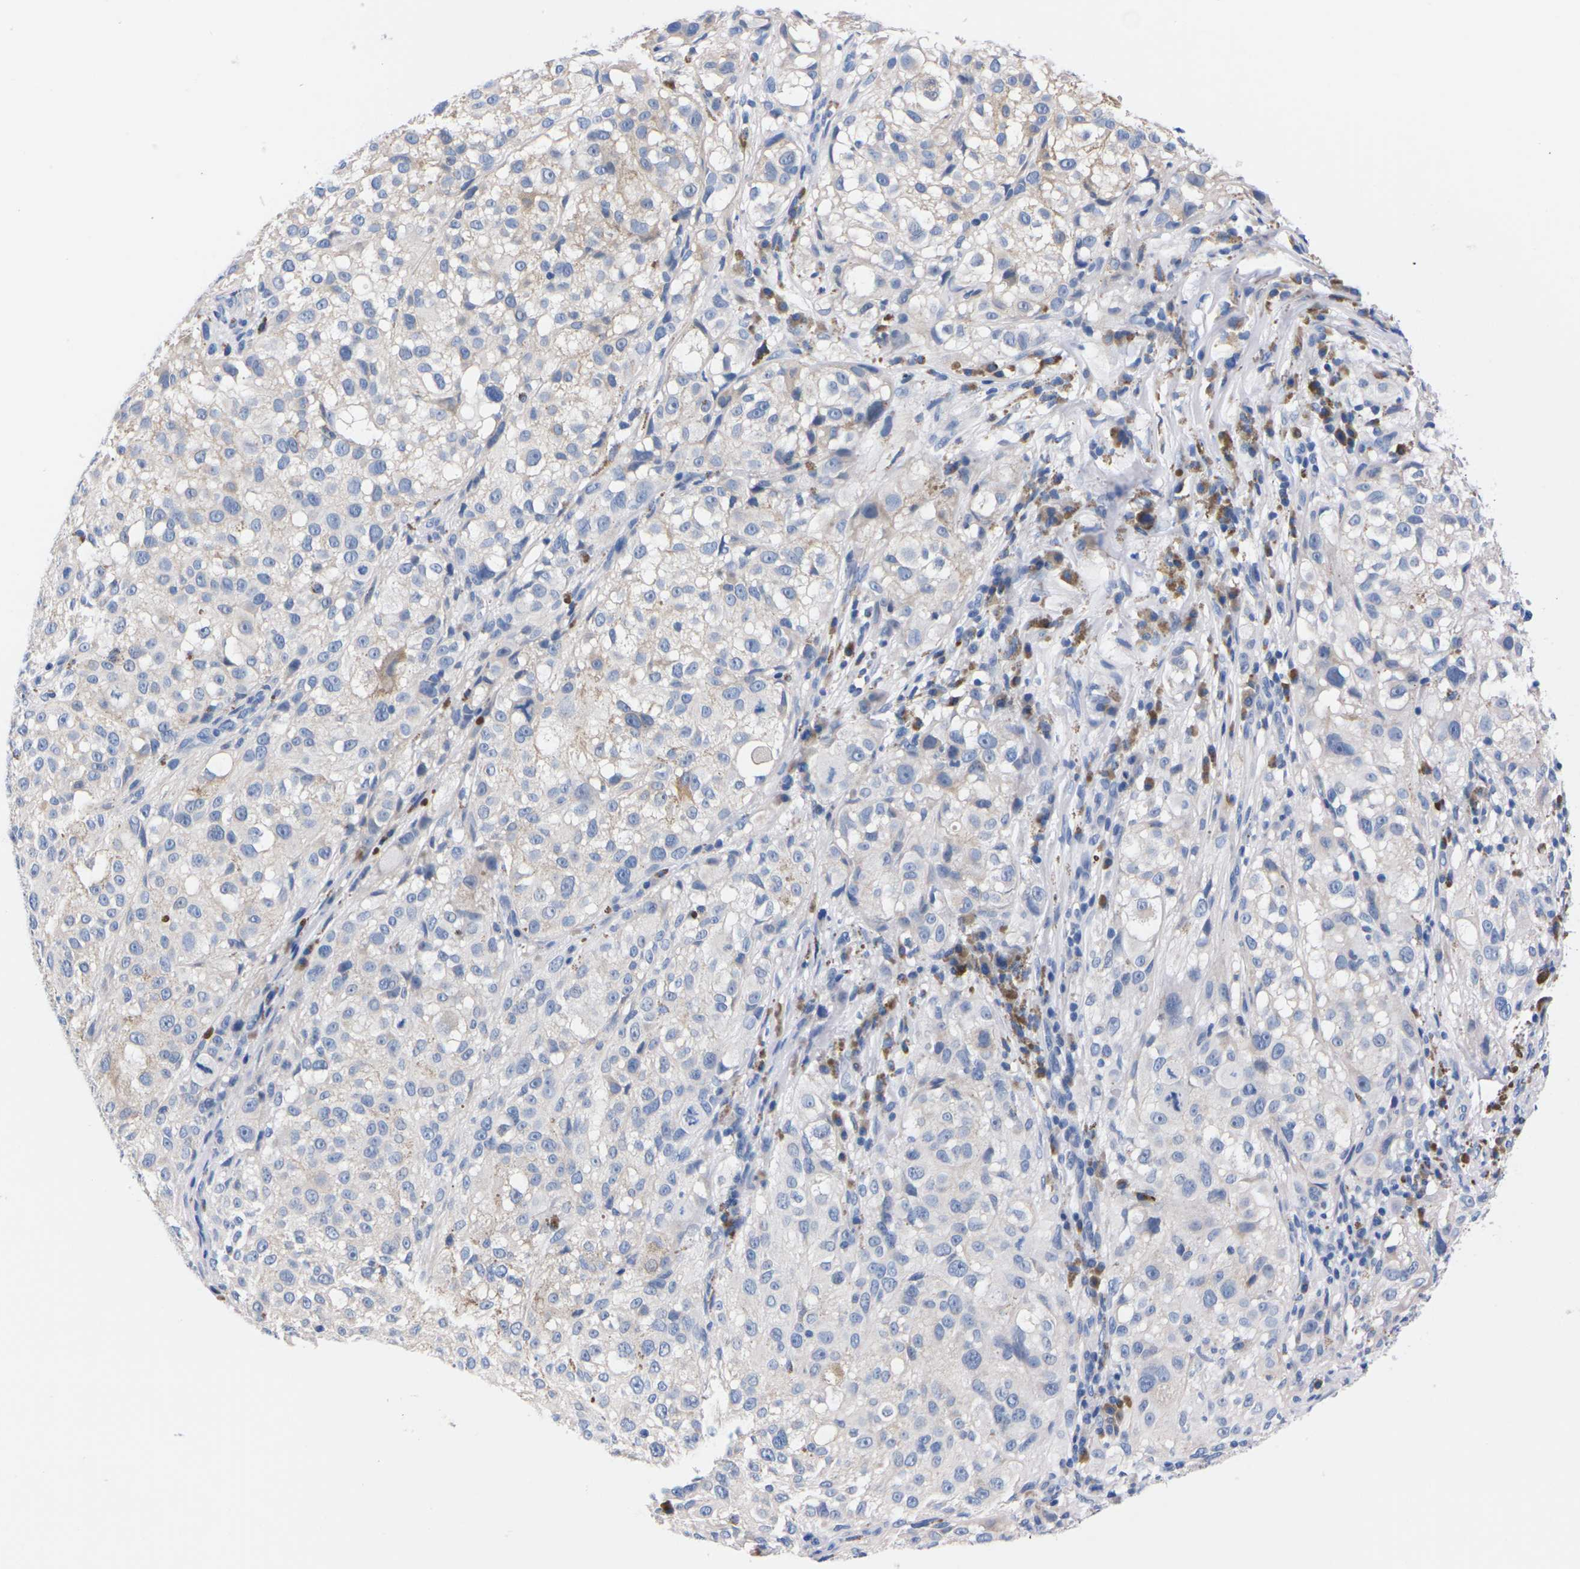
{"staining": {"intensity": "negative", "quantity": "none", "location": "none"}, "tissue": "melanoma", "cell_type": "Tumor cells", "image_type": "cancer", "snomed": [{"axis": "morphology", "description": "Necrosis, NOS"}, {"axis": "morphology", "description": "Malignant melanoma, NOS"}, {"axis": "topography", "description": "Skin"}], "caption": "DAB immunohistochemical staining of melanoma exhibits no significant expression in tumor cells.", "gene": "FAM210A", "patient": {"sex": "female", "age": 87}}